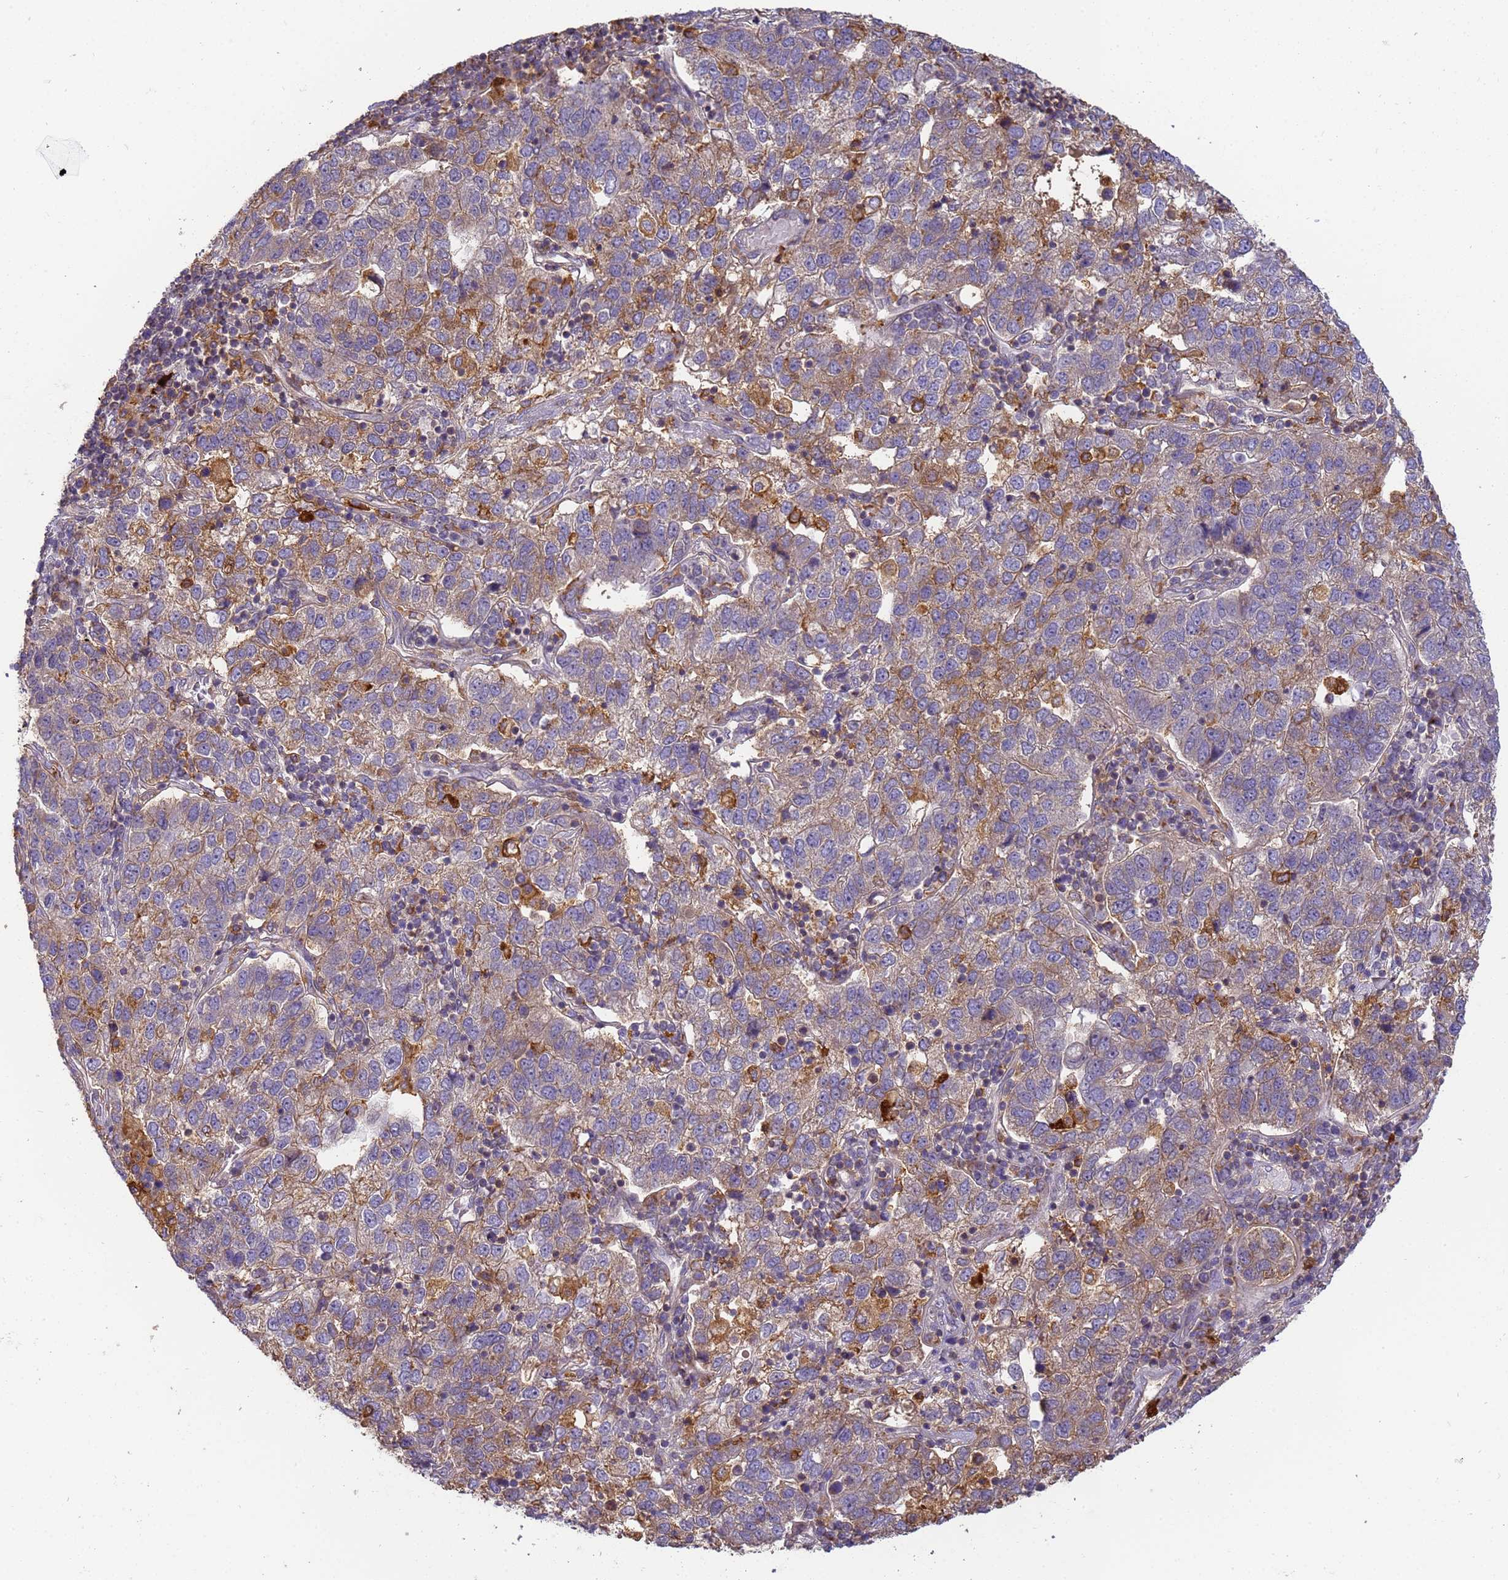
{"staining": {"intensity": "moderate", "quantity": "<25%", "location": "cytoplasmic/membranous"}, "tissue": "pancreatic cancer", "cell_type": "Tumor cells", "image_type": "cancer", "snomed": [{"axis": "morphology", "description": "Adenocarcinoma, NOS"}, {"axis": "topography", "description": "Pancreas"}], "caption": "Brown immunohistochemical staining in human pancreatic cancer (adenocarcinoma) shows moderate cytoplasmic/membranous expression in approximately <25% of tumor cells.", "gene": "M6PR", "patient": {"sex": "female", "age": 61}}